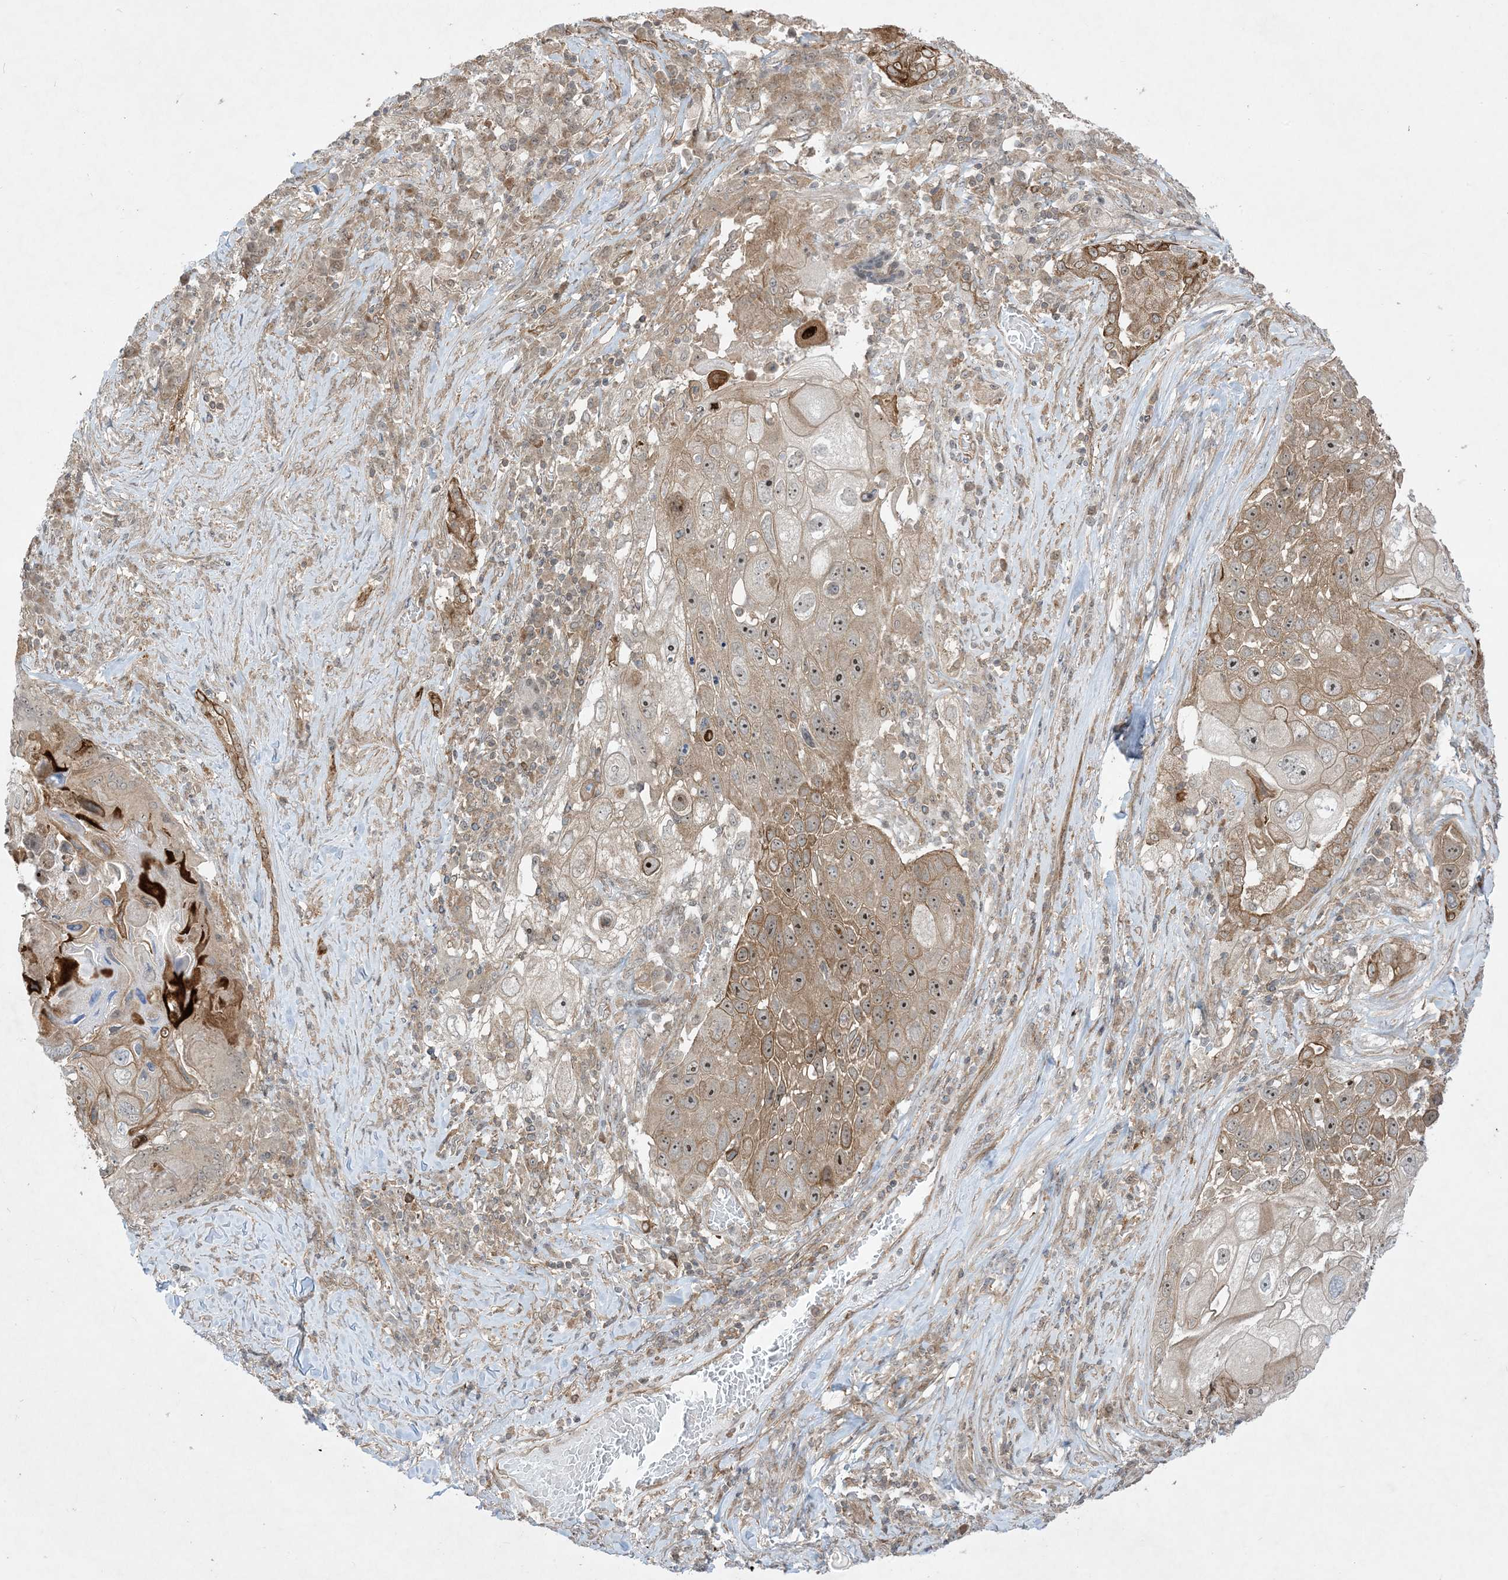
{"staining": {"intensity": "moderate", "quantity": ">75%", "location": "cytoplasmic/membranous,nuclear"}, "tissue": "lung cancer", "cell_type": "Tumor cells", "image_type": "cancer", "snomed": [{"axis": "morphology", "description": "Squamous cell carcinoma, NOS"}, {"axis": "topography", "description": "Lung"}], "caption": "IHC staining of lung squamous cell carcinoma, which displays medium levels of moderate cytoplasmic/membranous and nuclear staining in about >75% of tumor cells indicating moderate cytoplasmic/membranous and nuclear protein positivity. The staining was performed using DAB (3,3'-diaminobenzidine) (brown) for protein detection and nuclei were counterstained in hematoxylin (blue).", "gene": "SOGA3", "patient": {"sex": "male", "age": 61}}